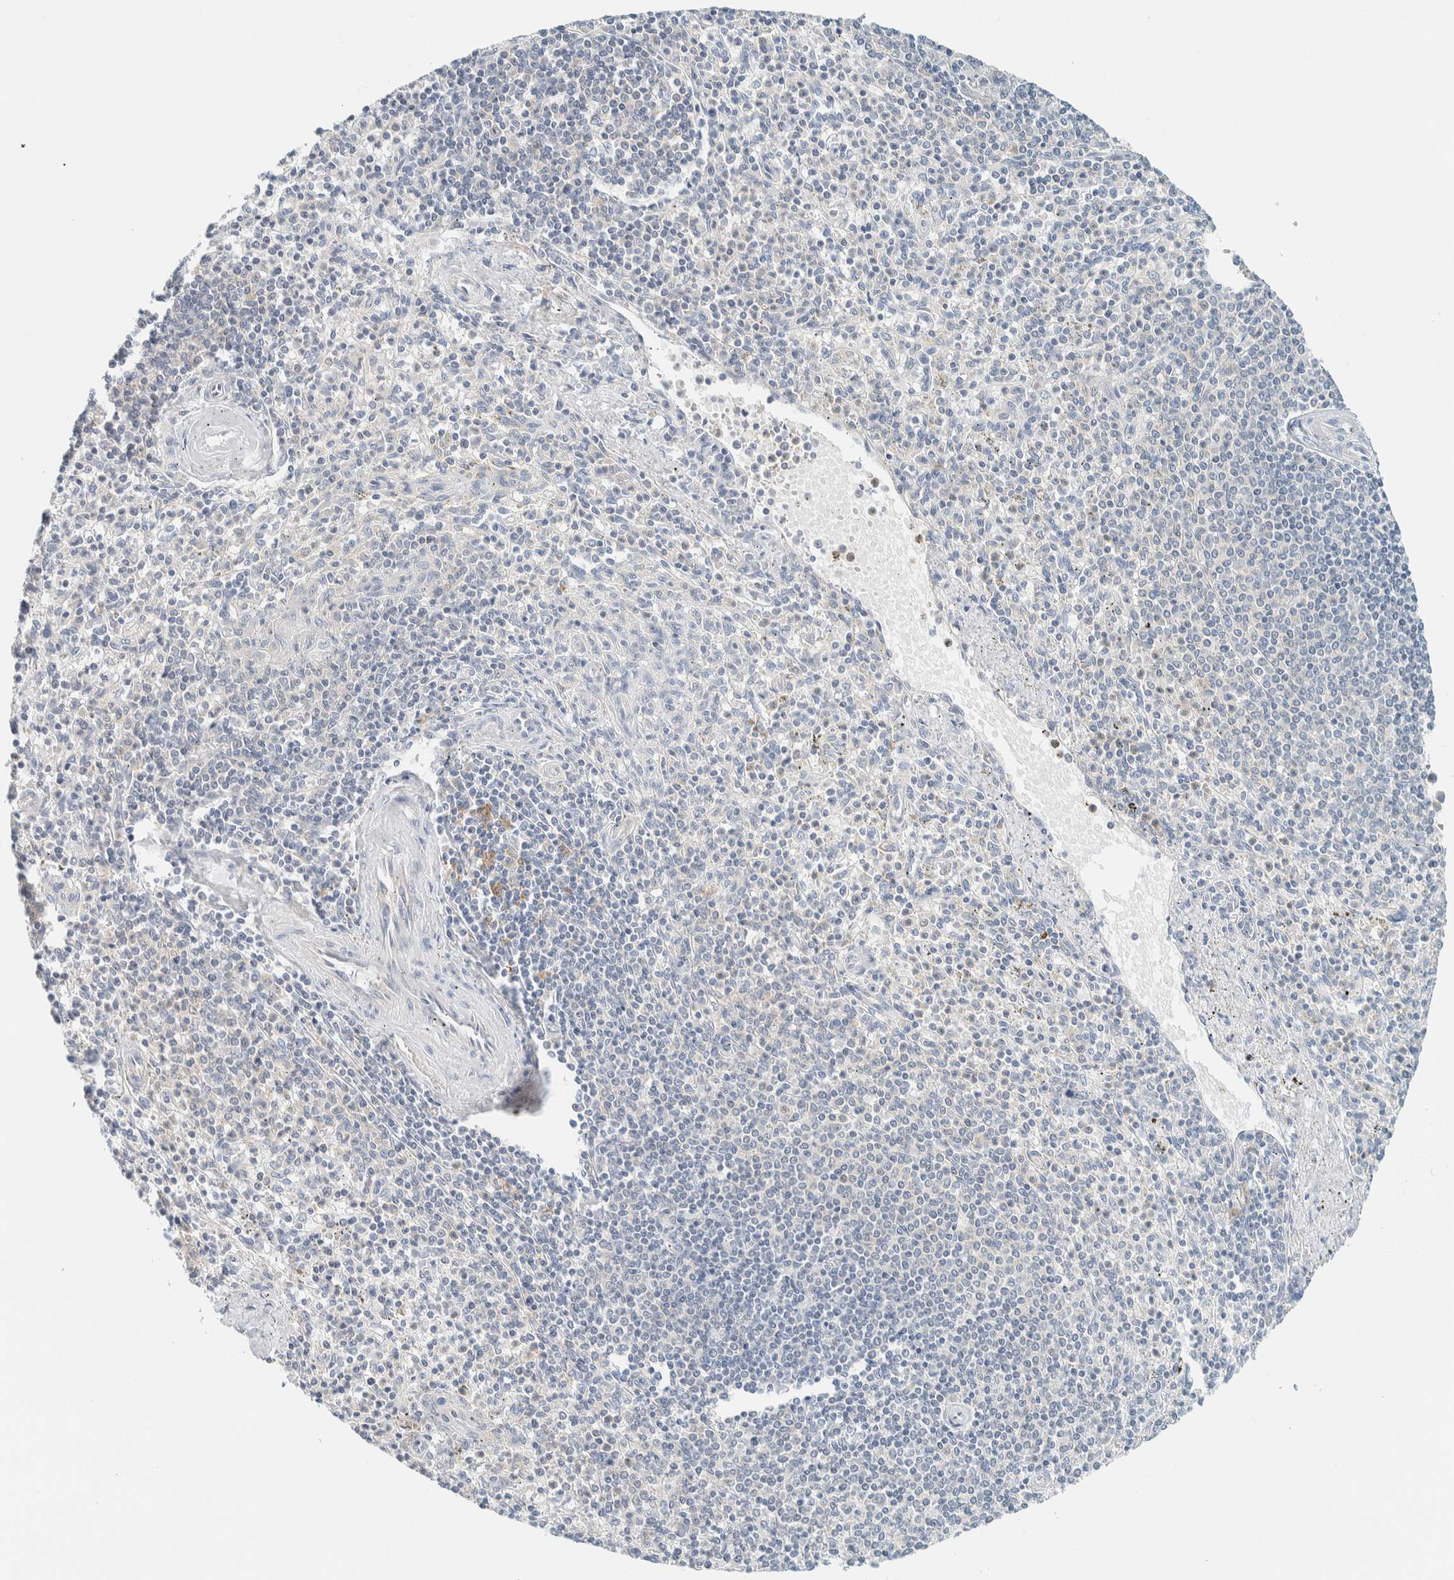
{"staining": {"intensity": "negative", "quantity": "none", "location": "none"}, "tissue": "spleen", "cell_type": "Cells in red pulp", "image_type": "normal", "snomed": [{"axis": "morphology", "description": "Normal tissue, NOS"}, {"axis": "topography", "description": "Spleen"}], "caption": "Immunohistochemistry micrograph of benign spleen: spleen stained with DAB (3,3'-diaminobenzidine) exhibits no significant protein positivity in cells in red pulp. (DAB (3,3'-diaminobenzidine) immunohistochemistry with hematoxylin counter stain).", "gene": "NDE1", "patient": {"sex": "male", "age": 72}}